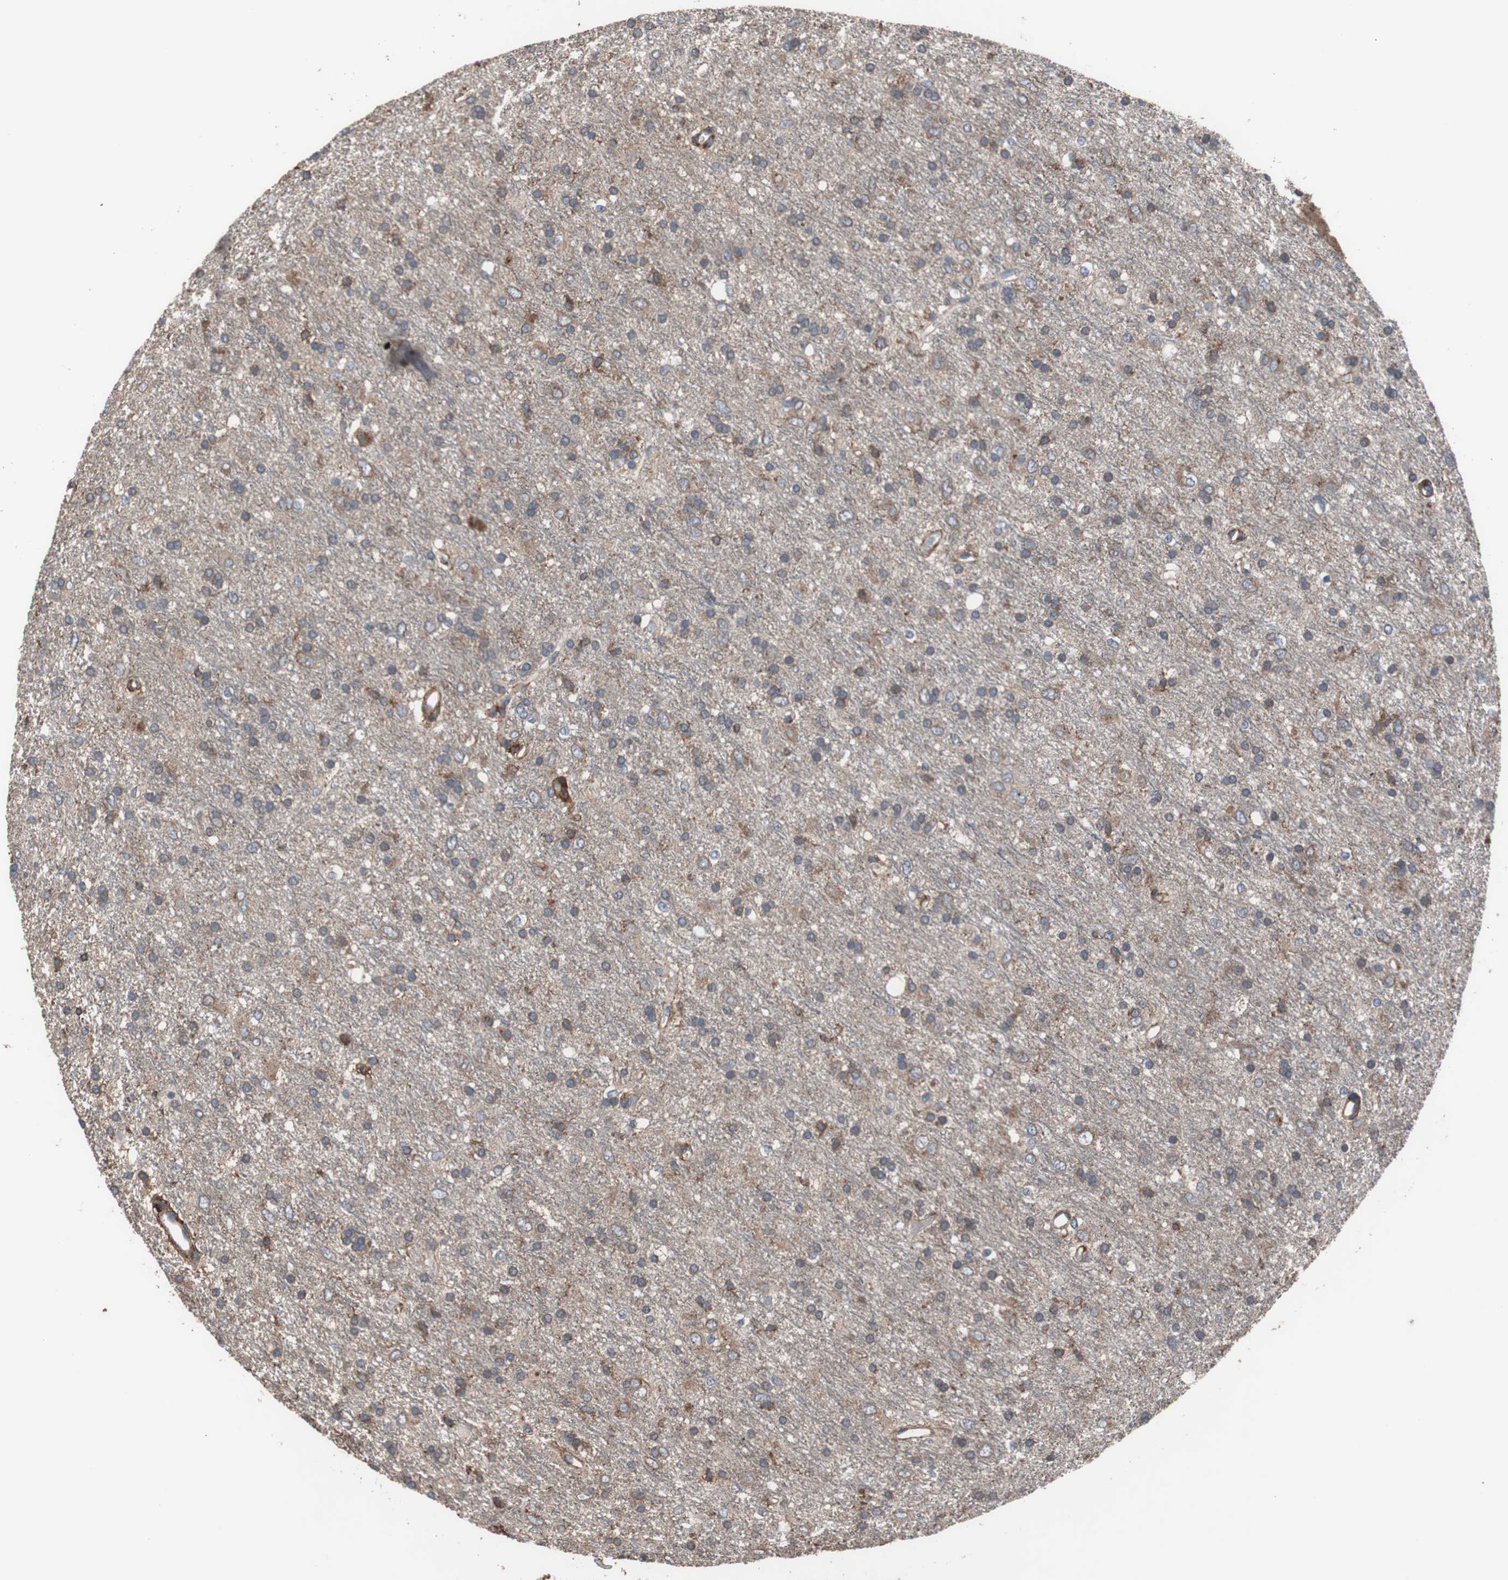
{"staining": {"intensity": "moderate", "quantity": "<25%", "location": "cytoplasmic/membranous"}, "tissue": "glioma", "cell_type": "Tumor cells", "image_type": "cancer", "snomed": [{"axis": "morphology", "description": "Glioma, malignant, Low grade"}, {"axis": "topography", "description": "Brain"}], "caption": "Moderate cytoplasmic/membranous positivity is seen in about <25% of tumor cells in low-grade glioma (malignant). (DAB IHC with brightfield microscopy, high magnification).", "gene": "COL6A2", "patient": {"sex": "male", "age": 77}}